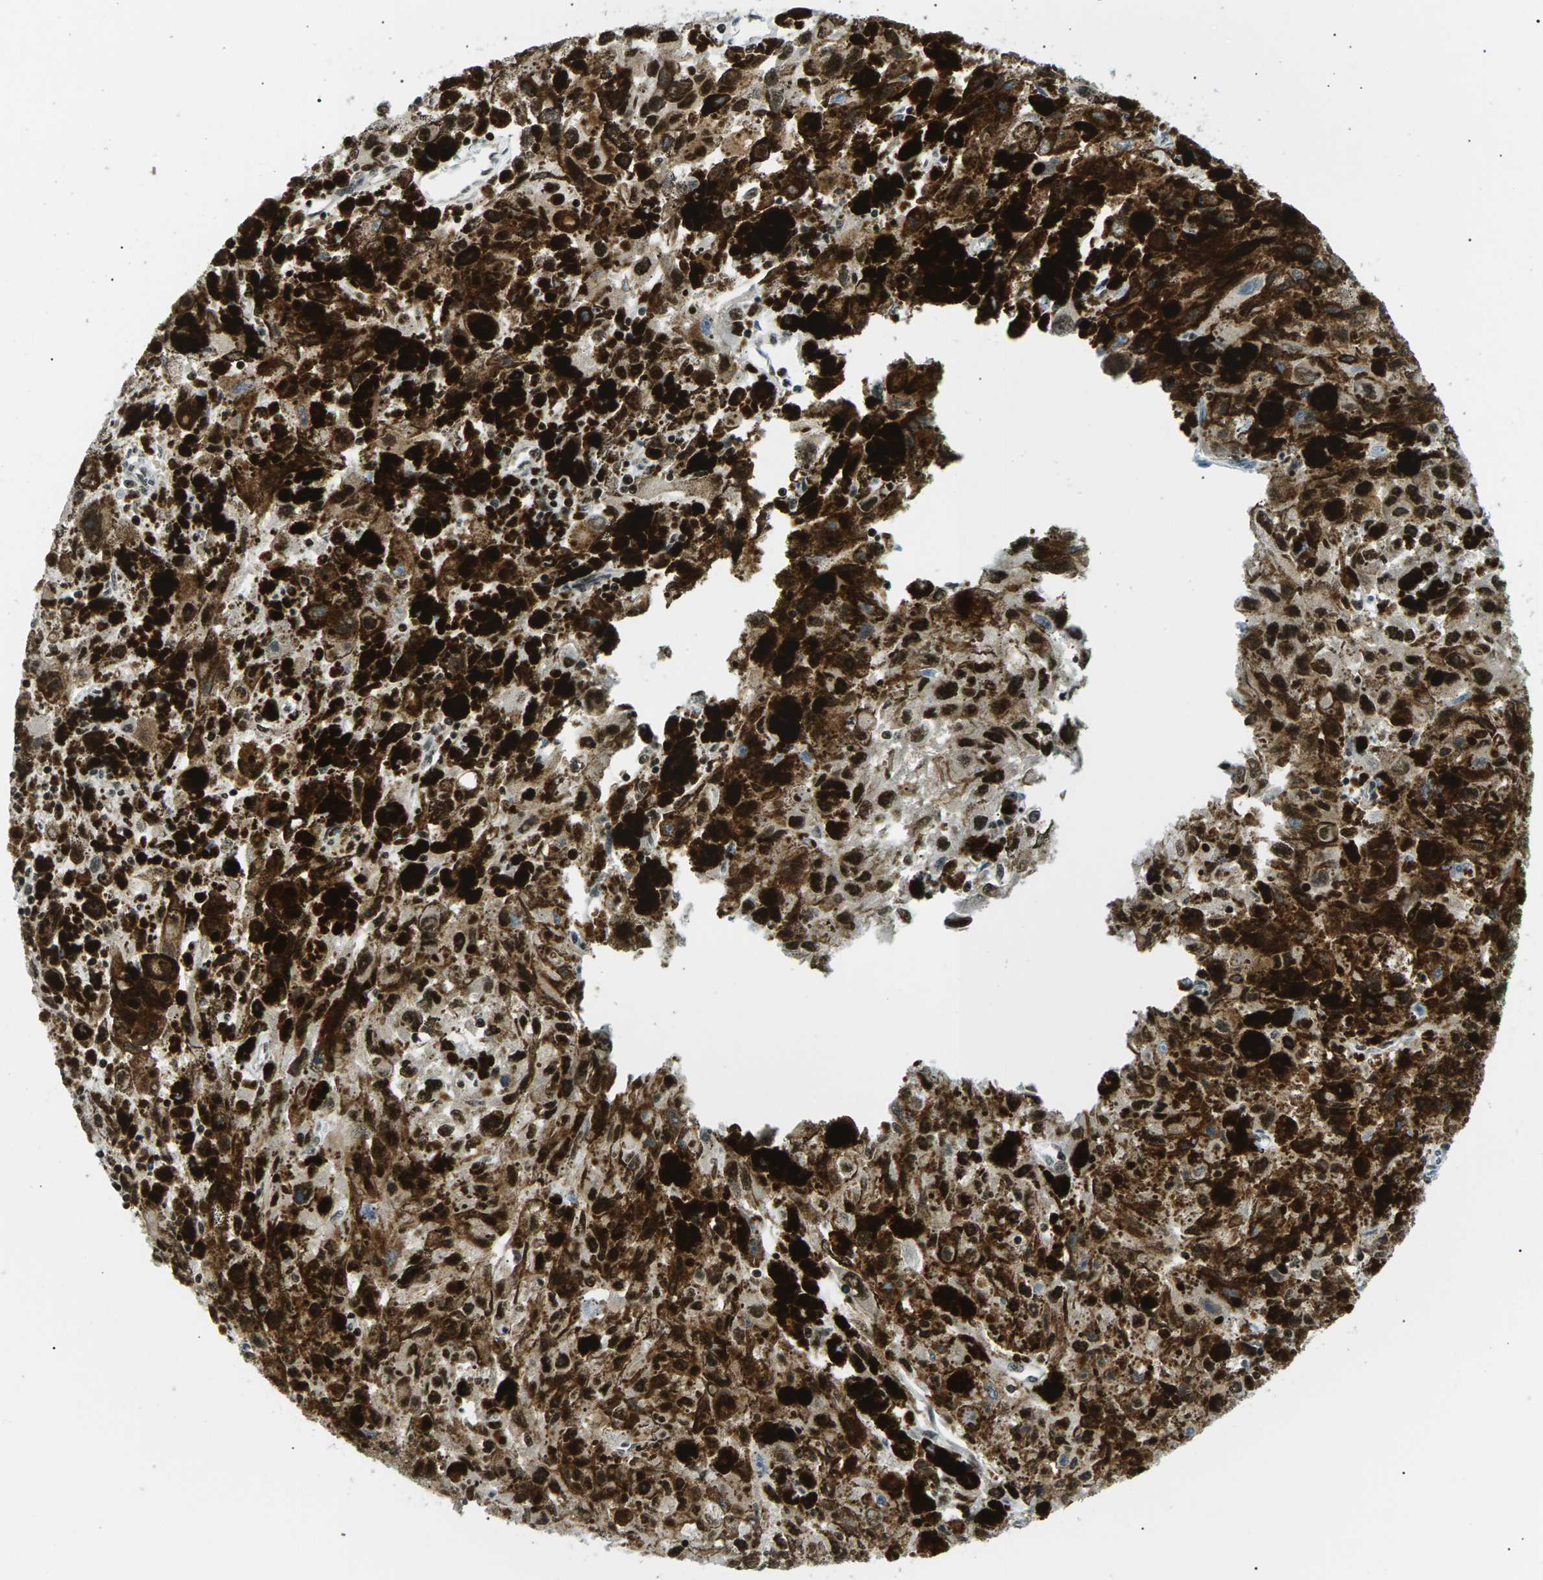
{"staining": {"intensity": "strong", "quantity": "25%-75%", "location": "cytoplasmic/membranous,nuclear"}, "tissue": "melanoma", "cell_type": "Tumor cells", "image_type": "cancer", "snomed": [{"axis": "morphology", "description": "Malignant melanoma, NOS"}, {"axis": "topography", "description": "Skin"}], "caption": "Human malignant melanoma stained with a brown dye displays strong cytoplasmic/membranous and nuclear positive expression in approximately 25%-75% of tumor cells.", "gene": "RPA2", "patient": {"sex": "female", "age": 104}}